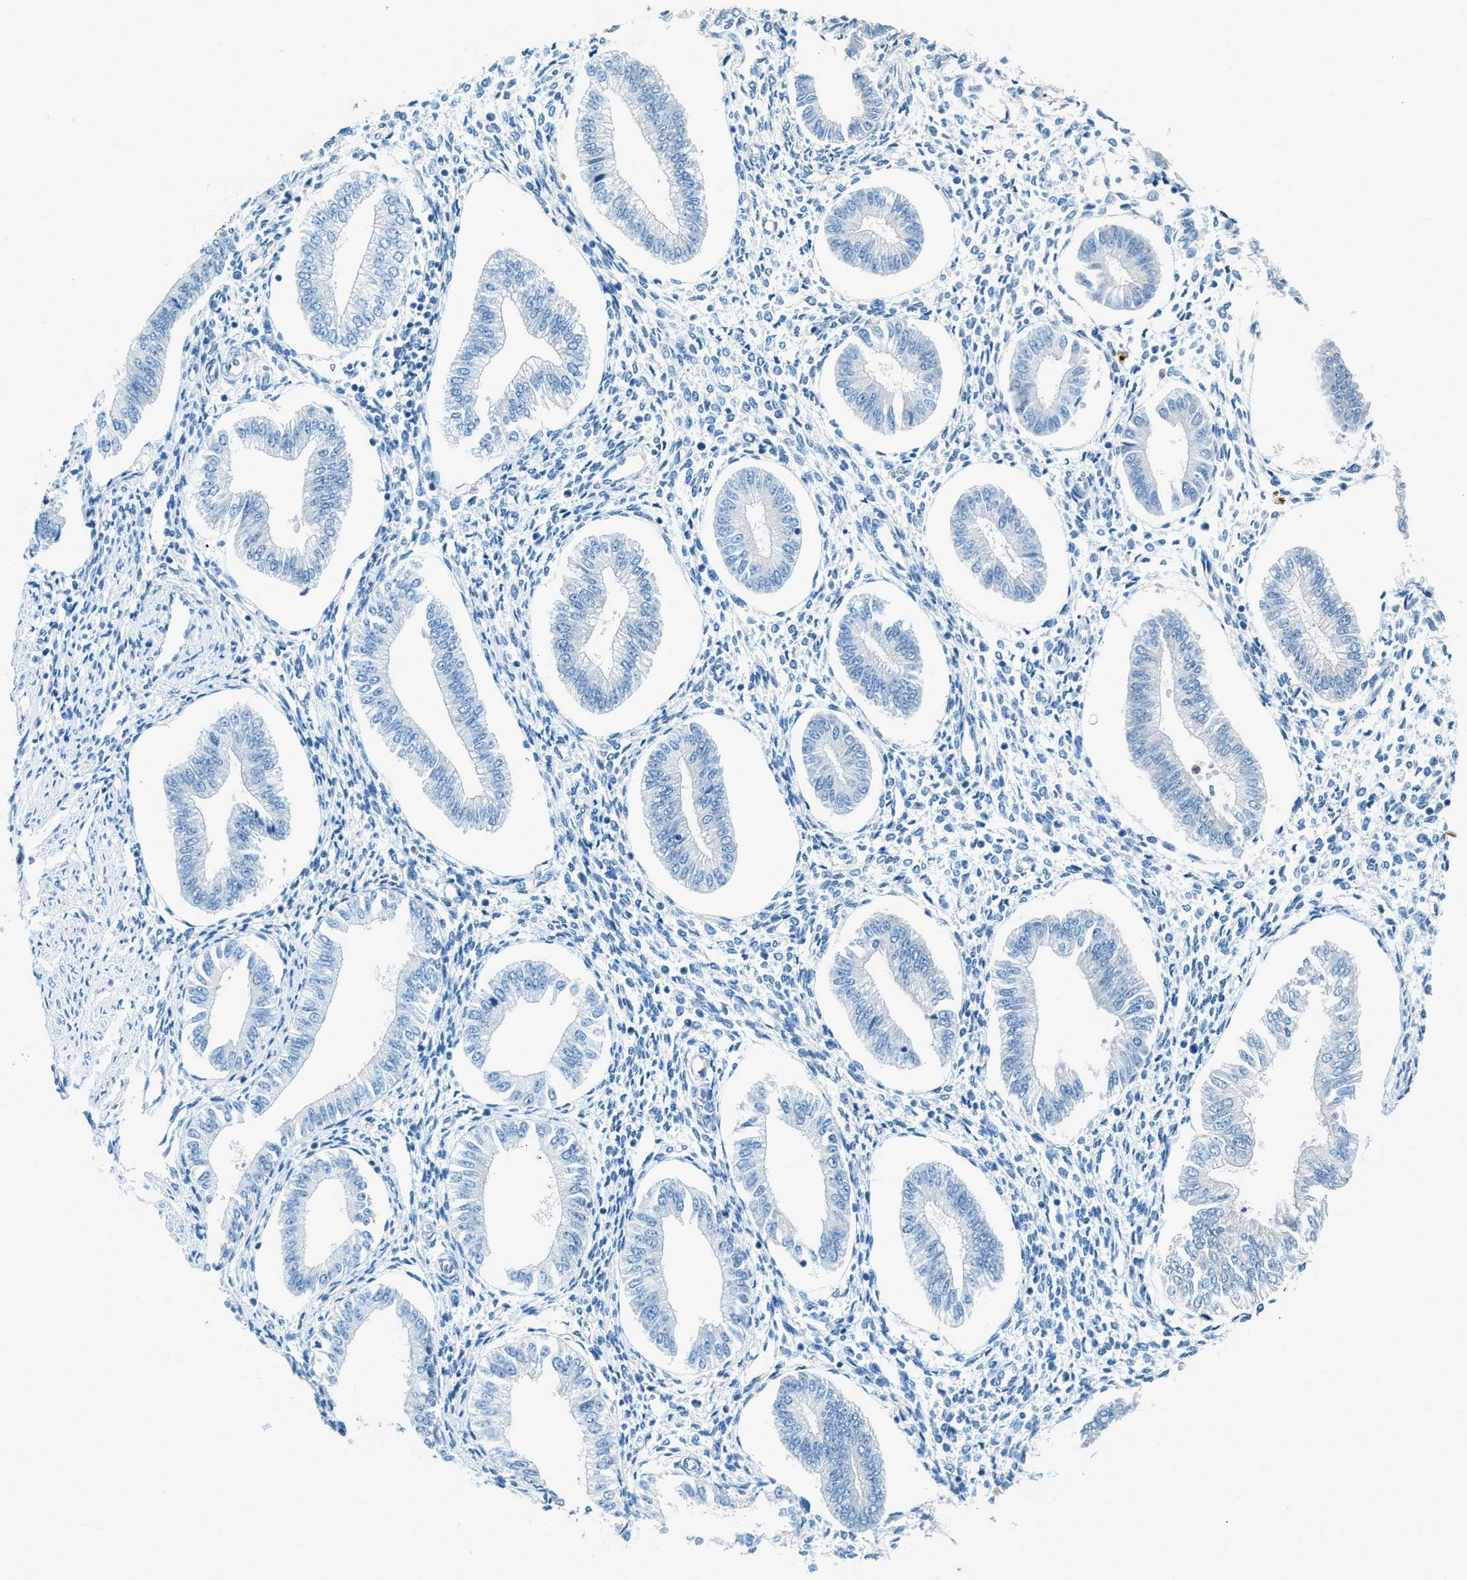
{"staining": {"intensity": "weak", "quantity": "<25%", "location": "cytoplasmic/membranous"}, "tissue": "endometrium", "cell_type": "Cells in endometrial stroma", "image_type": "normal", "snomed": [{"axis": "morphology", "description": "Normal tissue, NOS"}, {"axis": "topography", "description": "Endometrium"}], "caption": "Image shows no protein positivity in cells in endometrial stroma of normal endometrium. Brightfield microscopy of IHC stained with DAB (3,3'-diaminobenzidine) (brown) and hematoxylin (blue), captured at high magnification.", "gene": "ZNF367", "patient": {"sex": "female", "age": 50}}